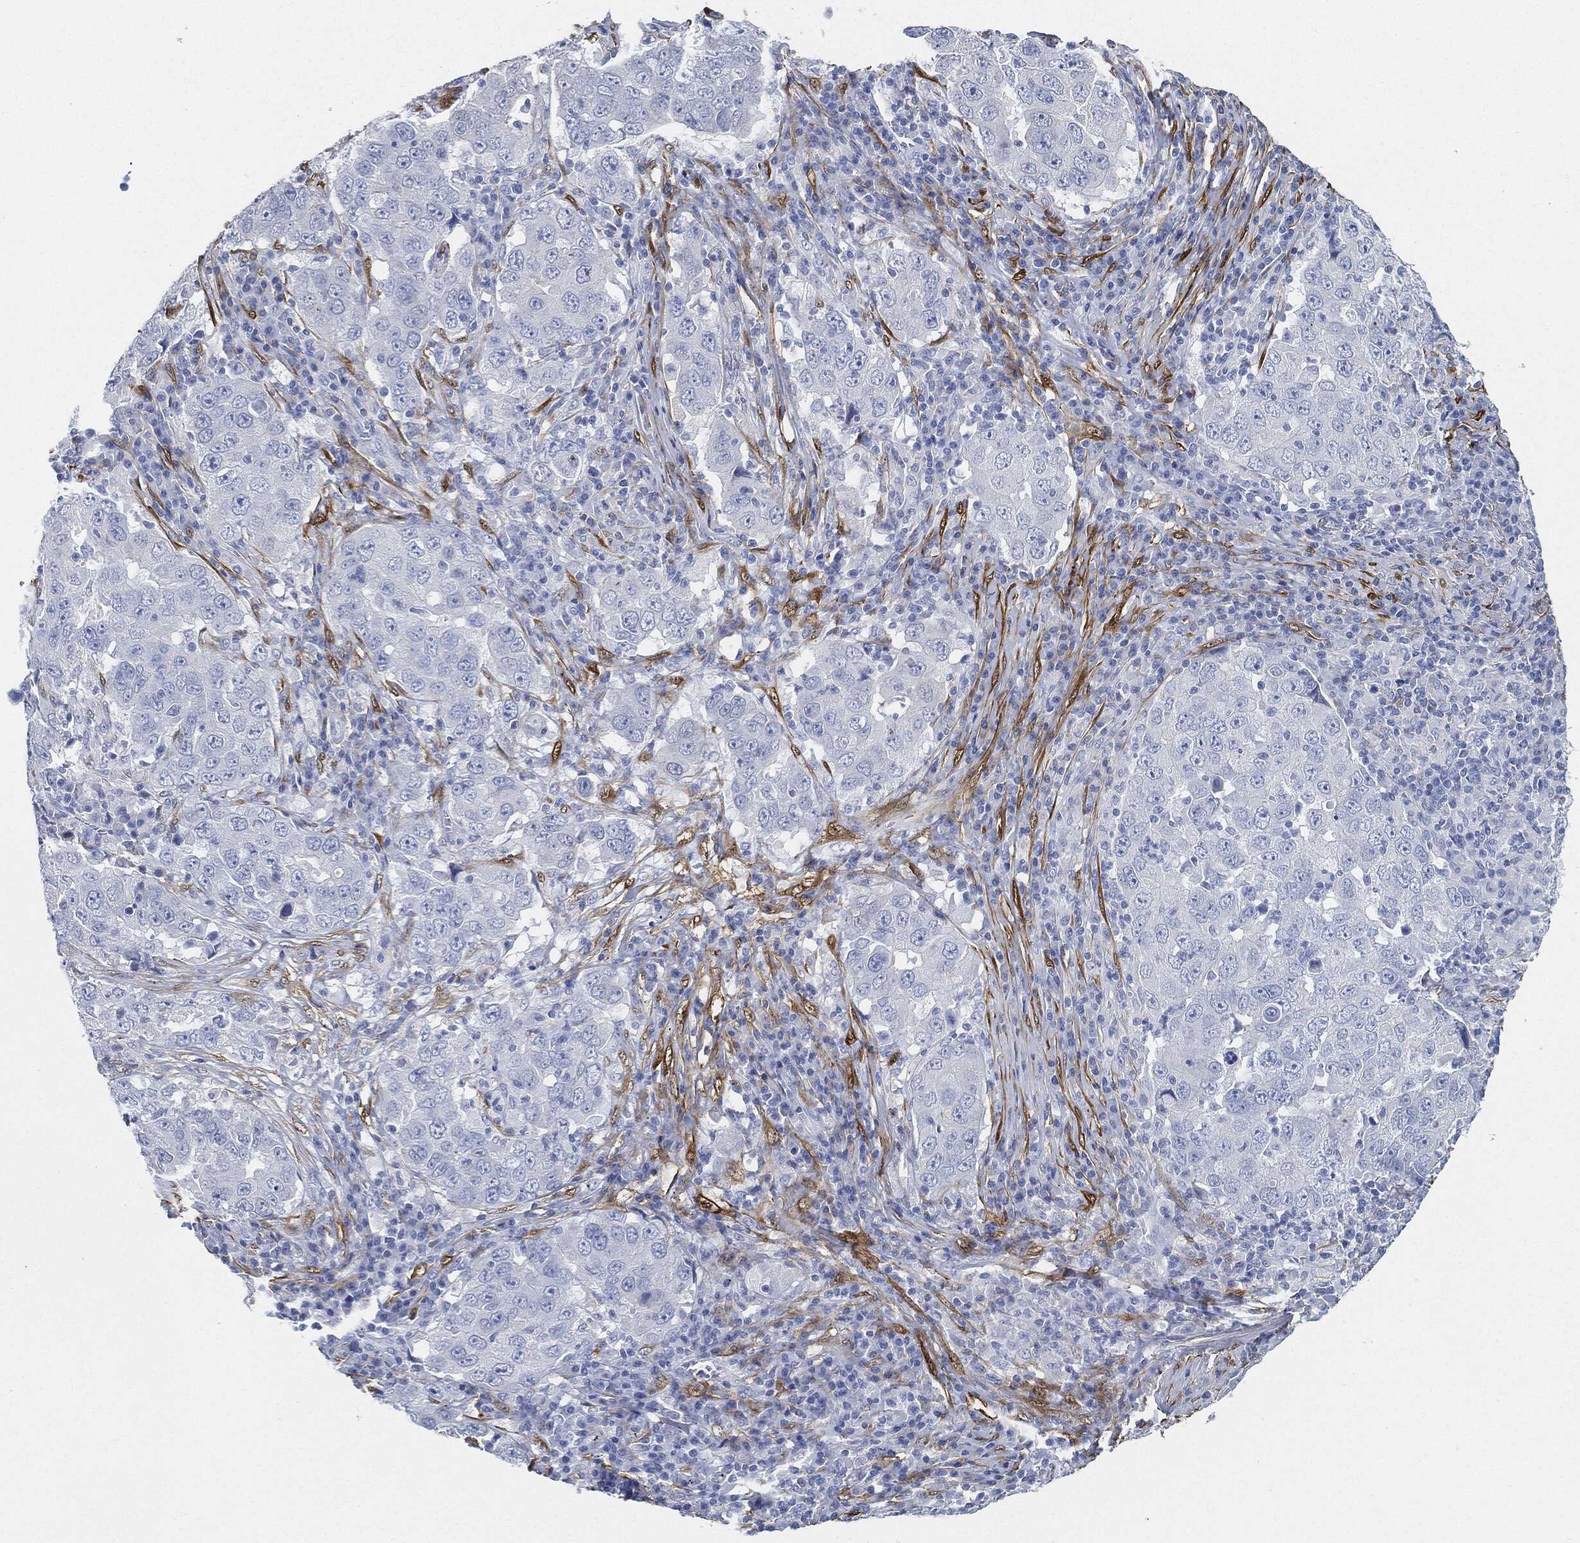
{"staining": {"intensity": "negative", "quantity": "none", "location": "none"}, "tissue": "lung cancer", "cell_type": "Tumor cells", "image_type": "cancer", "snomed": [{"axis": "morphology", "description": "Adenocarcinoma, NOS"}, {"axis": "topography", "description": "Lung"}], "caption": "High power microscopy photomicrograph of an immunohistochemistry image of lung adenocarcinoma, revealing no significant positivity in tumor cells.", "gene": "TAGLN", "patient": {"sex": "male", "age": 73}}